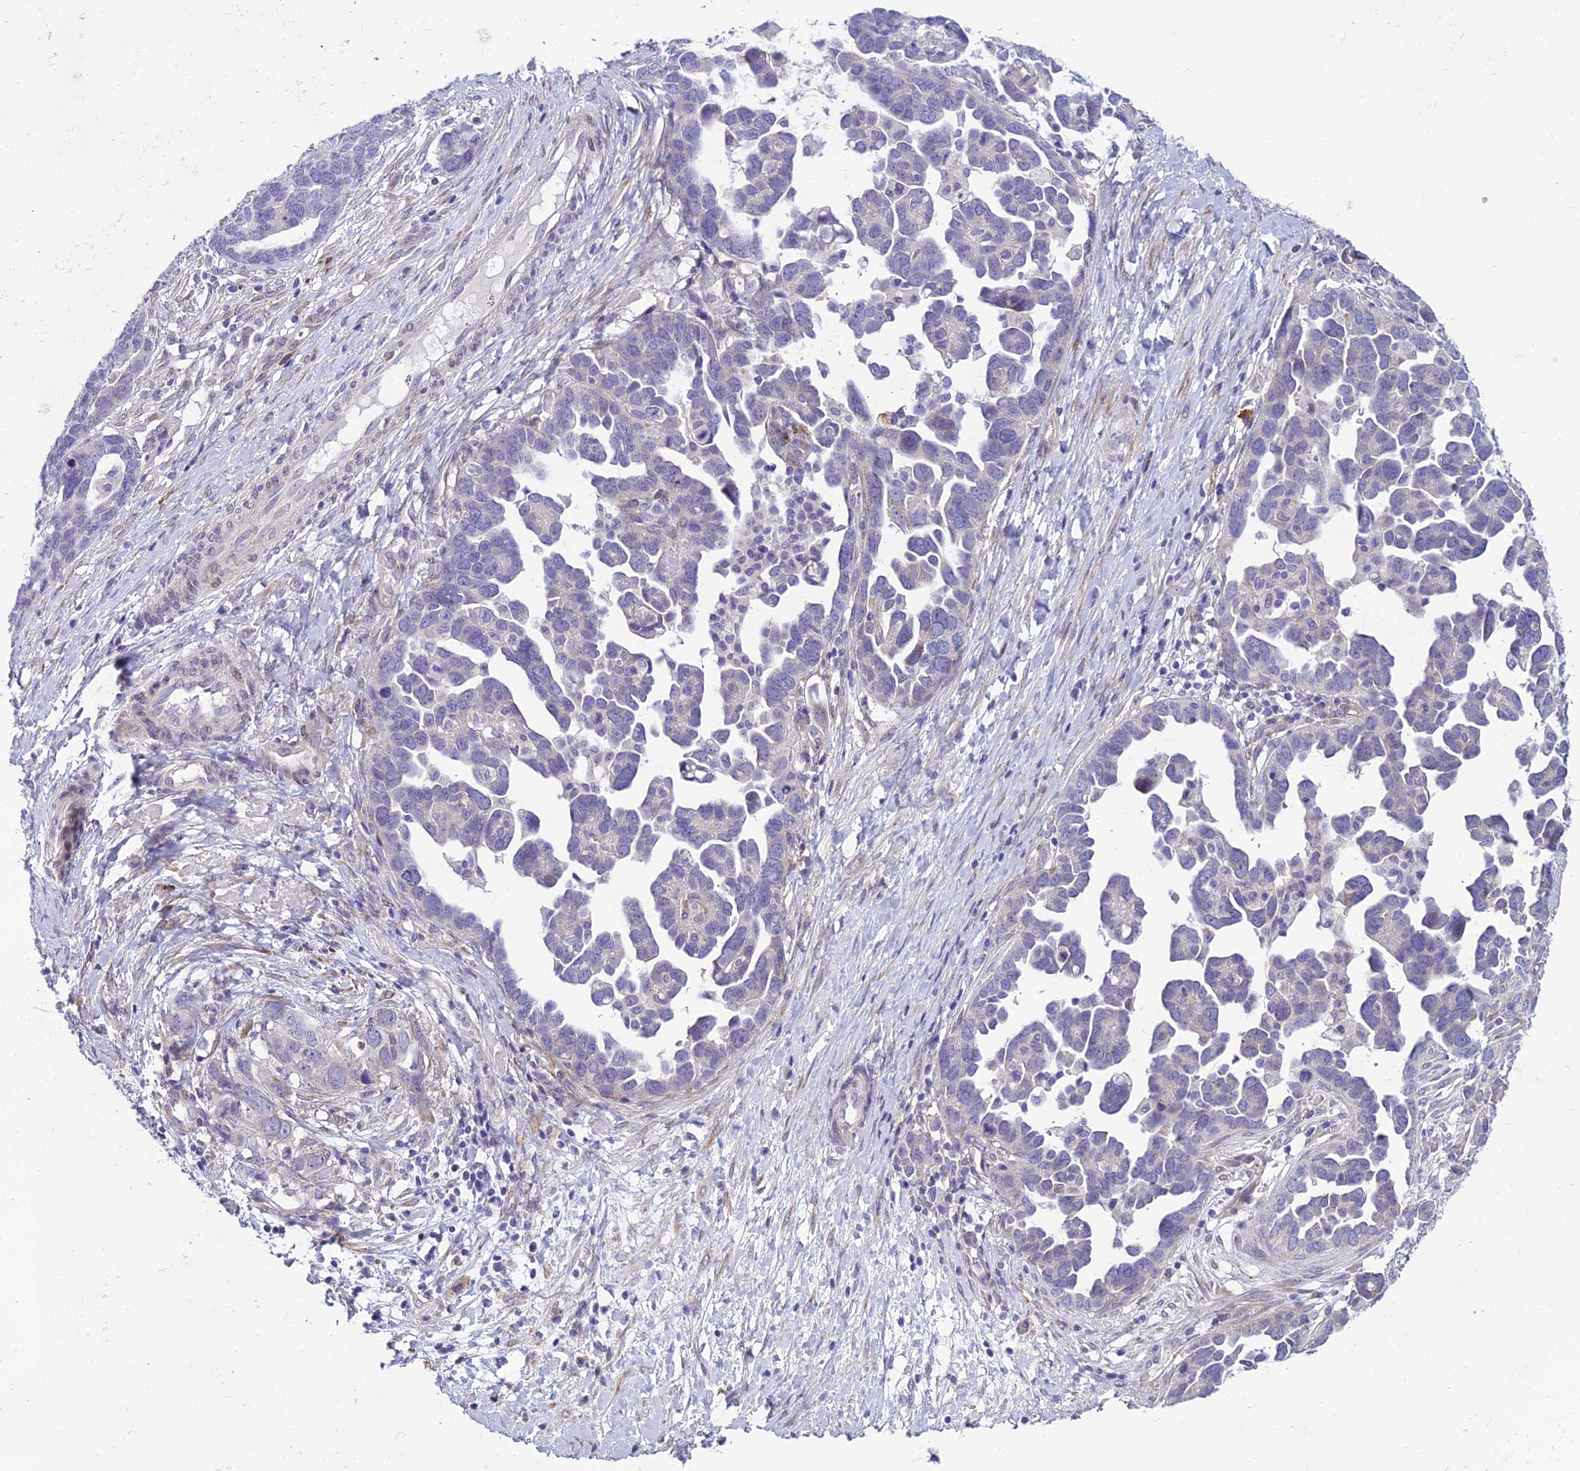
{"staining": {"intensity": "negative", "quantity": "none", "location": "none"}, "tissue": "ovarian cancer", "cell_type": "Tumor cells", "image_type": "cancer", "snomed": [{"axis": "morphology", "description": "Cystadenocarcinoma, serous, NOS"}, {"axis": "topography", "description": "Ovary"}], "caption": "DAB immunohistochemical staining of ovarian cancer (serous cystadenocarcinoma) demonstrates no significant staining in tumor cells. (DAB (3,3'-diaminobenzidine) IHC, high magnification).", "gene": "NEURL2", "patient": {"sex": "female", "age": 54}}